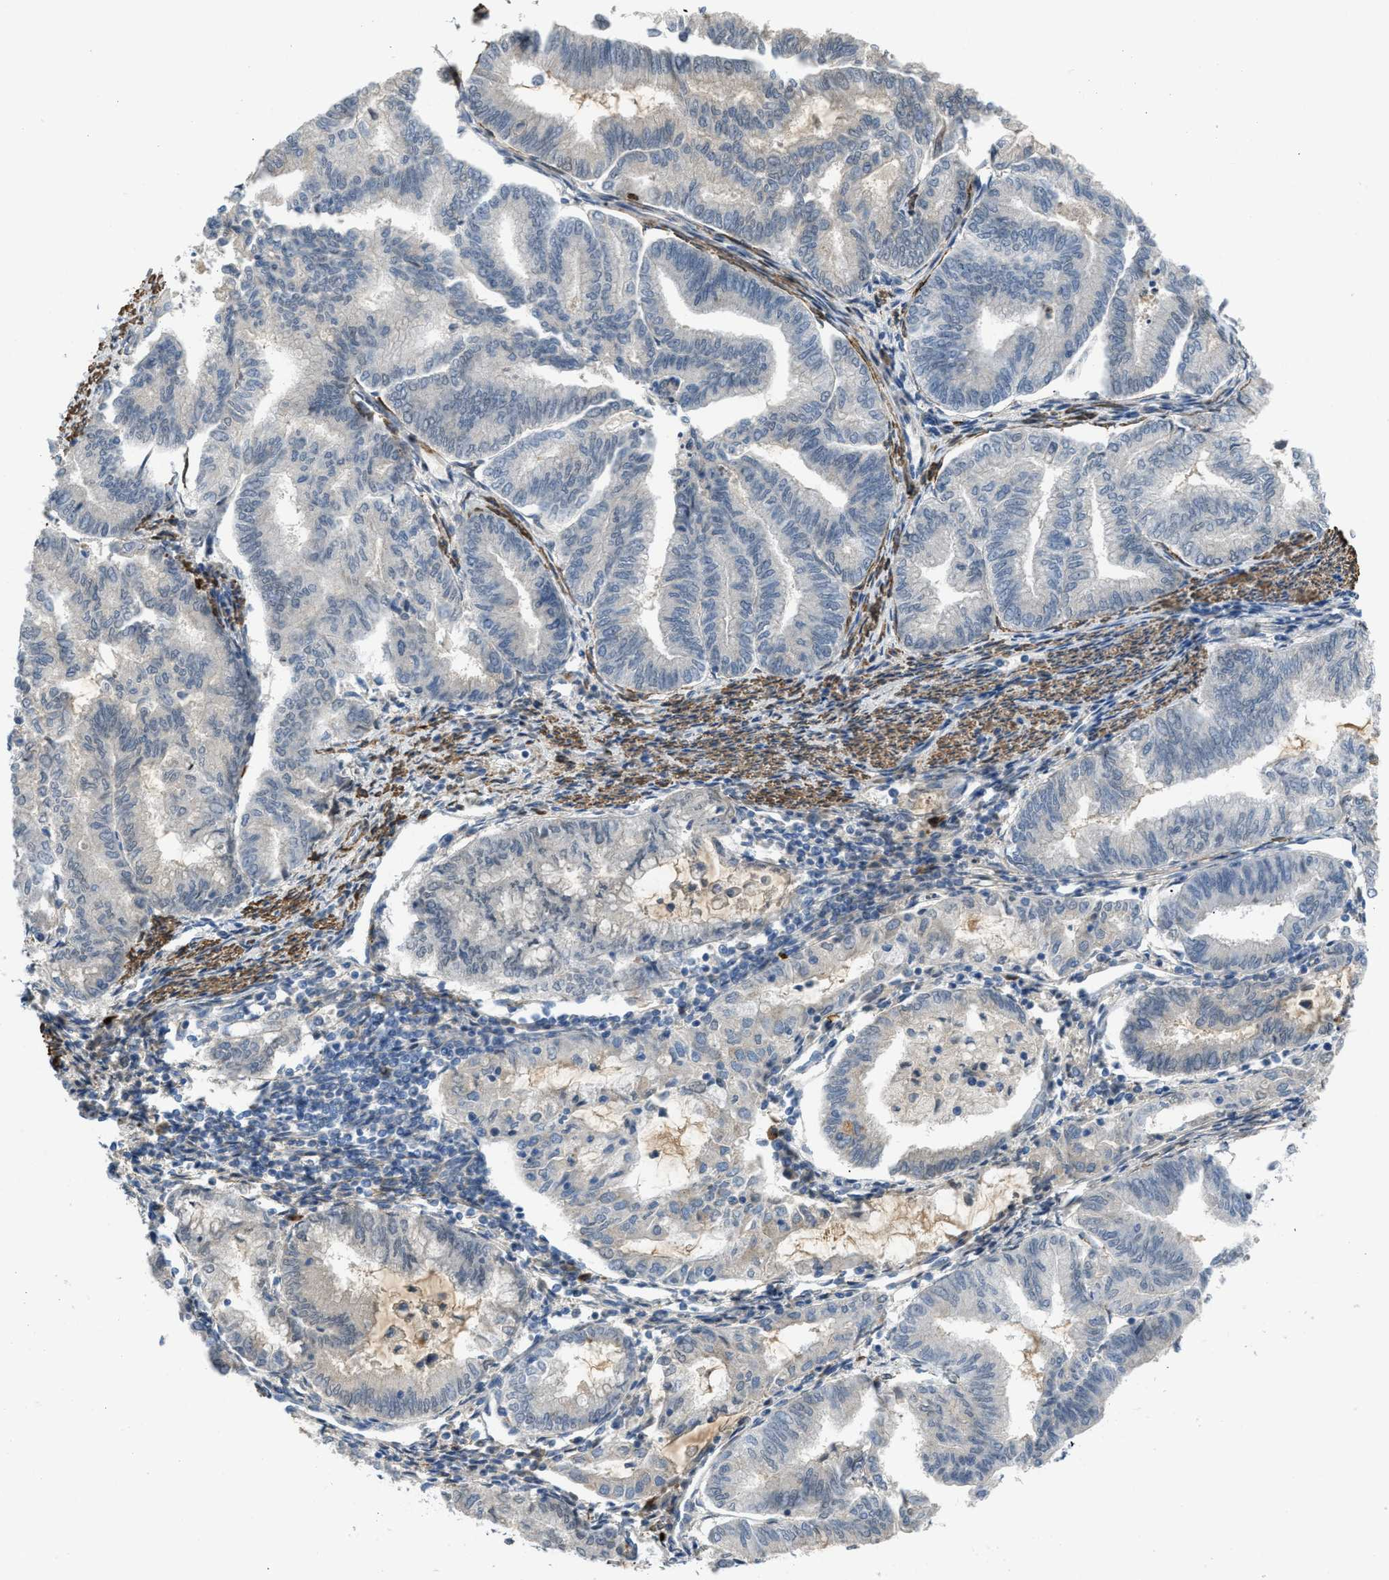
{"staining": {"intensity": "negative", "quantity": "none", "location": "none"}, "tissue": "endometrial cancer", "cell_type": "Tumor cells", "image_type": "cancer", "snomed": [{"axis": "morphology", "description": "Adenocarcinoma, NOS"}, {"axis": "topography", "description": "Endometrium"}], "caption": "High magnification brightfield microscopy of endometrial cancer stained with DAB (3,3'-diaminobenzidine) (brown) and counterstained with hematoxylin (blue): tumor cells show no significant staining.", "gene": "BMPR1A", "patient": {"sex": "female", "age": 79}}